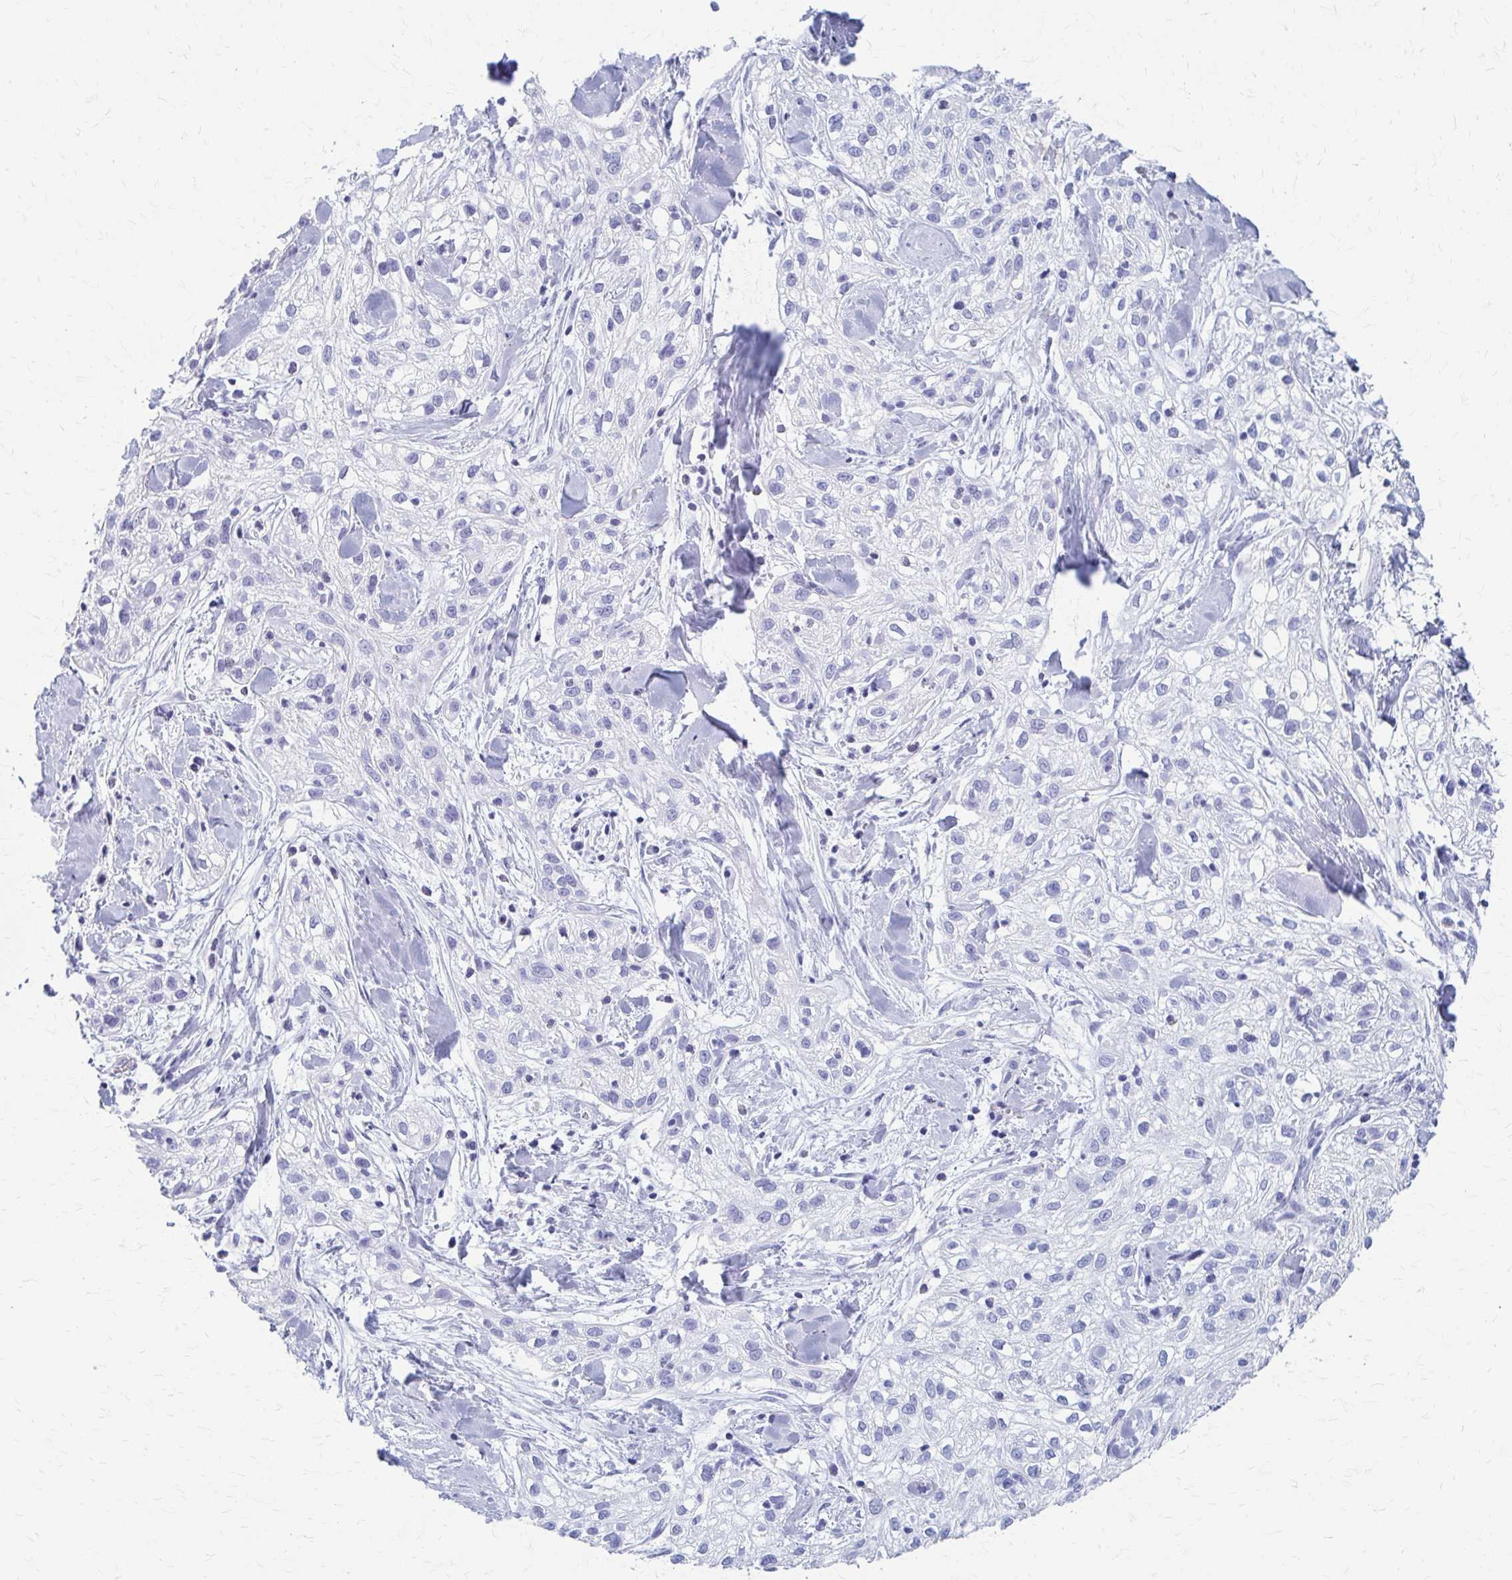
{"staining": {"intensity": "negative", "quantity": "none", "location": "none"}, "tissue": "skin cancer", "cell_type": "Tumor cells", "image_type": "cancer", "snomed": [{"axis": "morphology", "description": "Squamous cell carcinoma, NOS"}, {"axis": "topography", "description": "Skin"}], "caption": "The immunohistochemistry (IHC) histopathology image has no significant expression in tumor cells of skin cancer tissue.", "gene": "CELF5", "patient": {"sex": "male", "age": 82}}